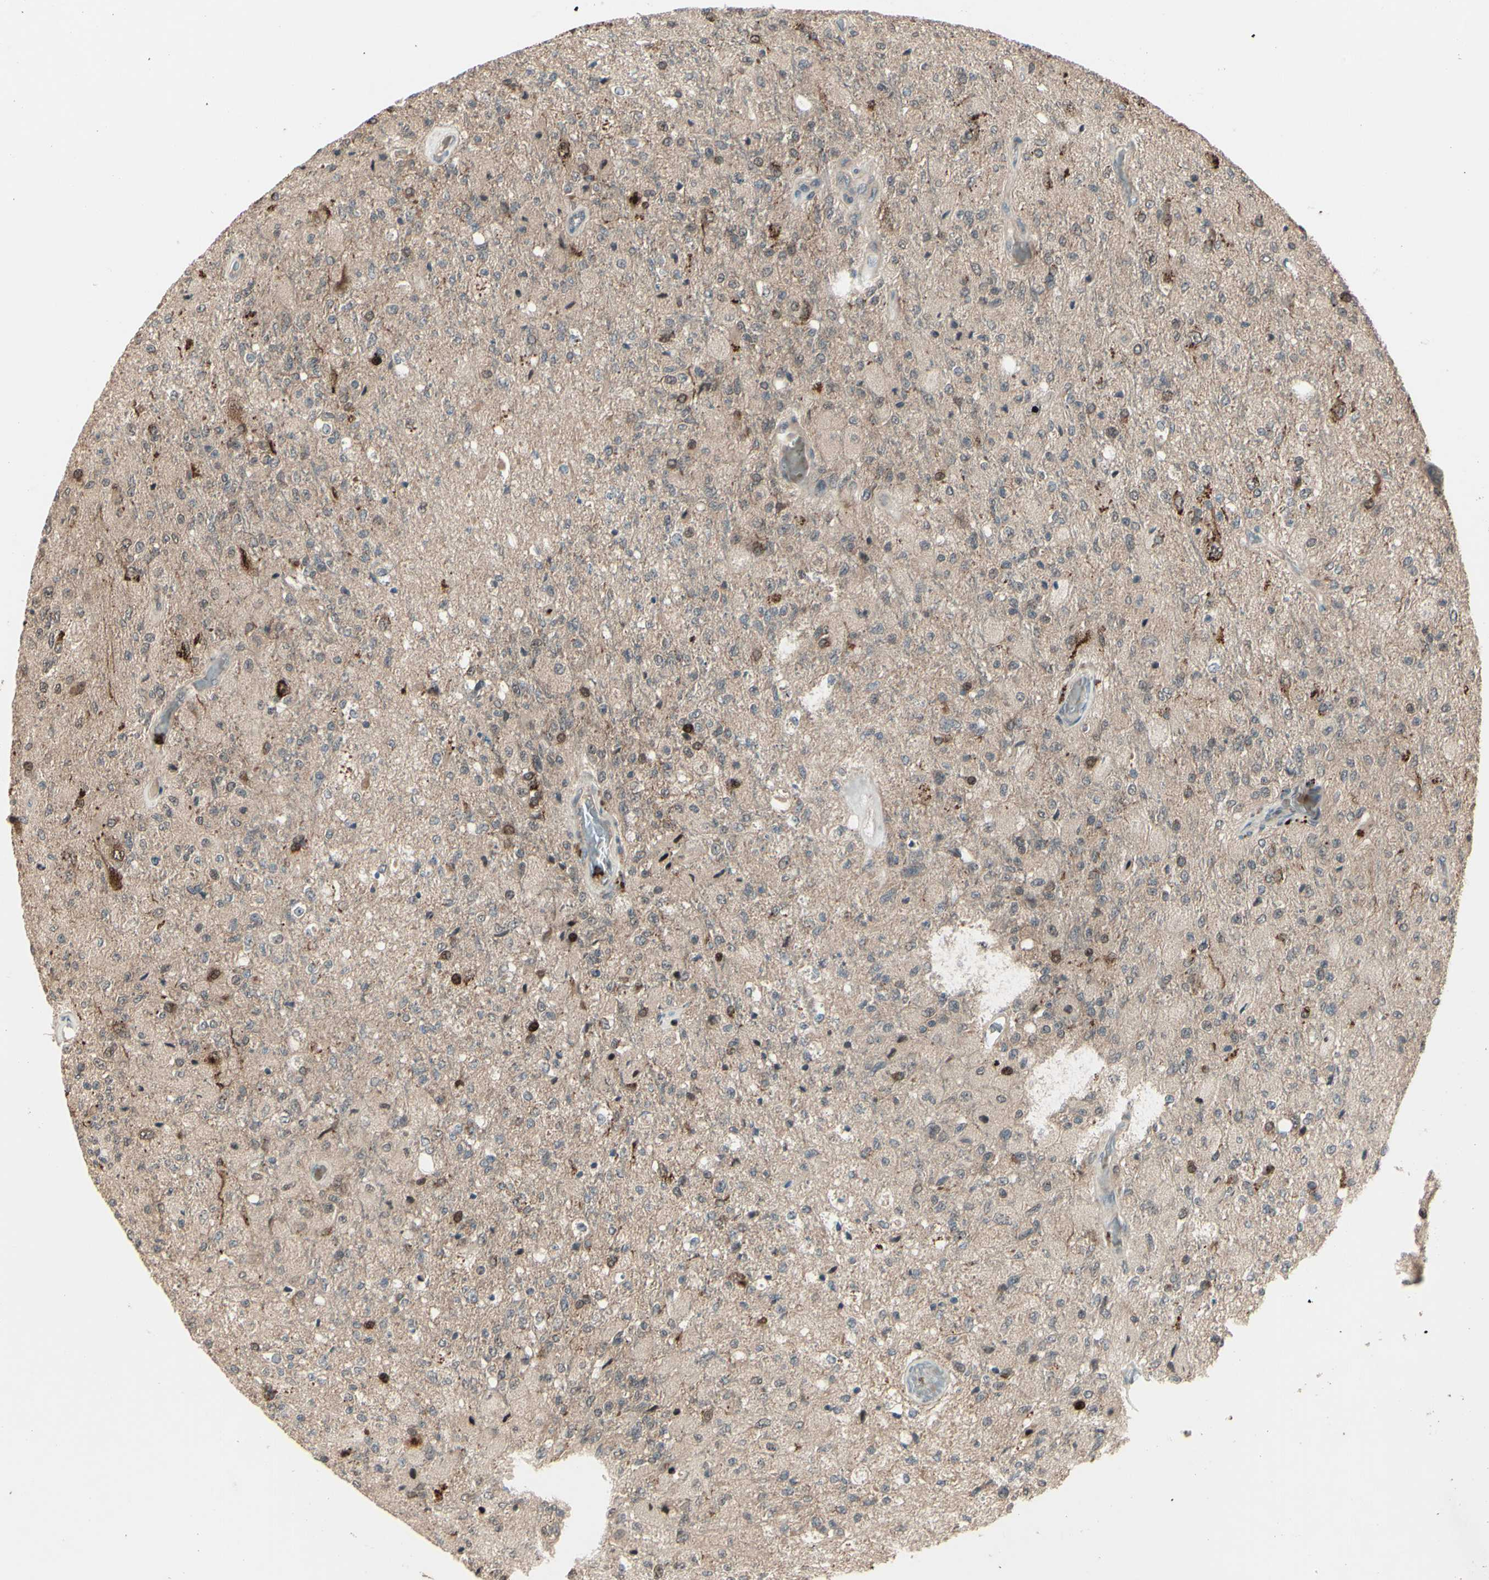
{"staining": {"intensity": "moderate", "quantity": "25%-75%", "location": "cytoplasmic/membranous,nuclear"}, "tissue": "glioma", "cell_type": "Tumor cells", "image_type": "cancer", "snomed": [{"axis": "morphology", "description": "Normal tissue, NOS"}, {"axis": "morphology", "description": "Glioma, malignant, High grade"}, {"axis": "topography", "description": "Cerebral cortex"}], "caption": "Brown immunohistochemical staining in human high-grade glioma (malignant) demonstrates moderate cytoplasmic/membranous and nuclear expression in approximately 25%-75% of tumor cells.", "gene": "MLF2", "patient": {"sex": "male", "age": 77}}